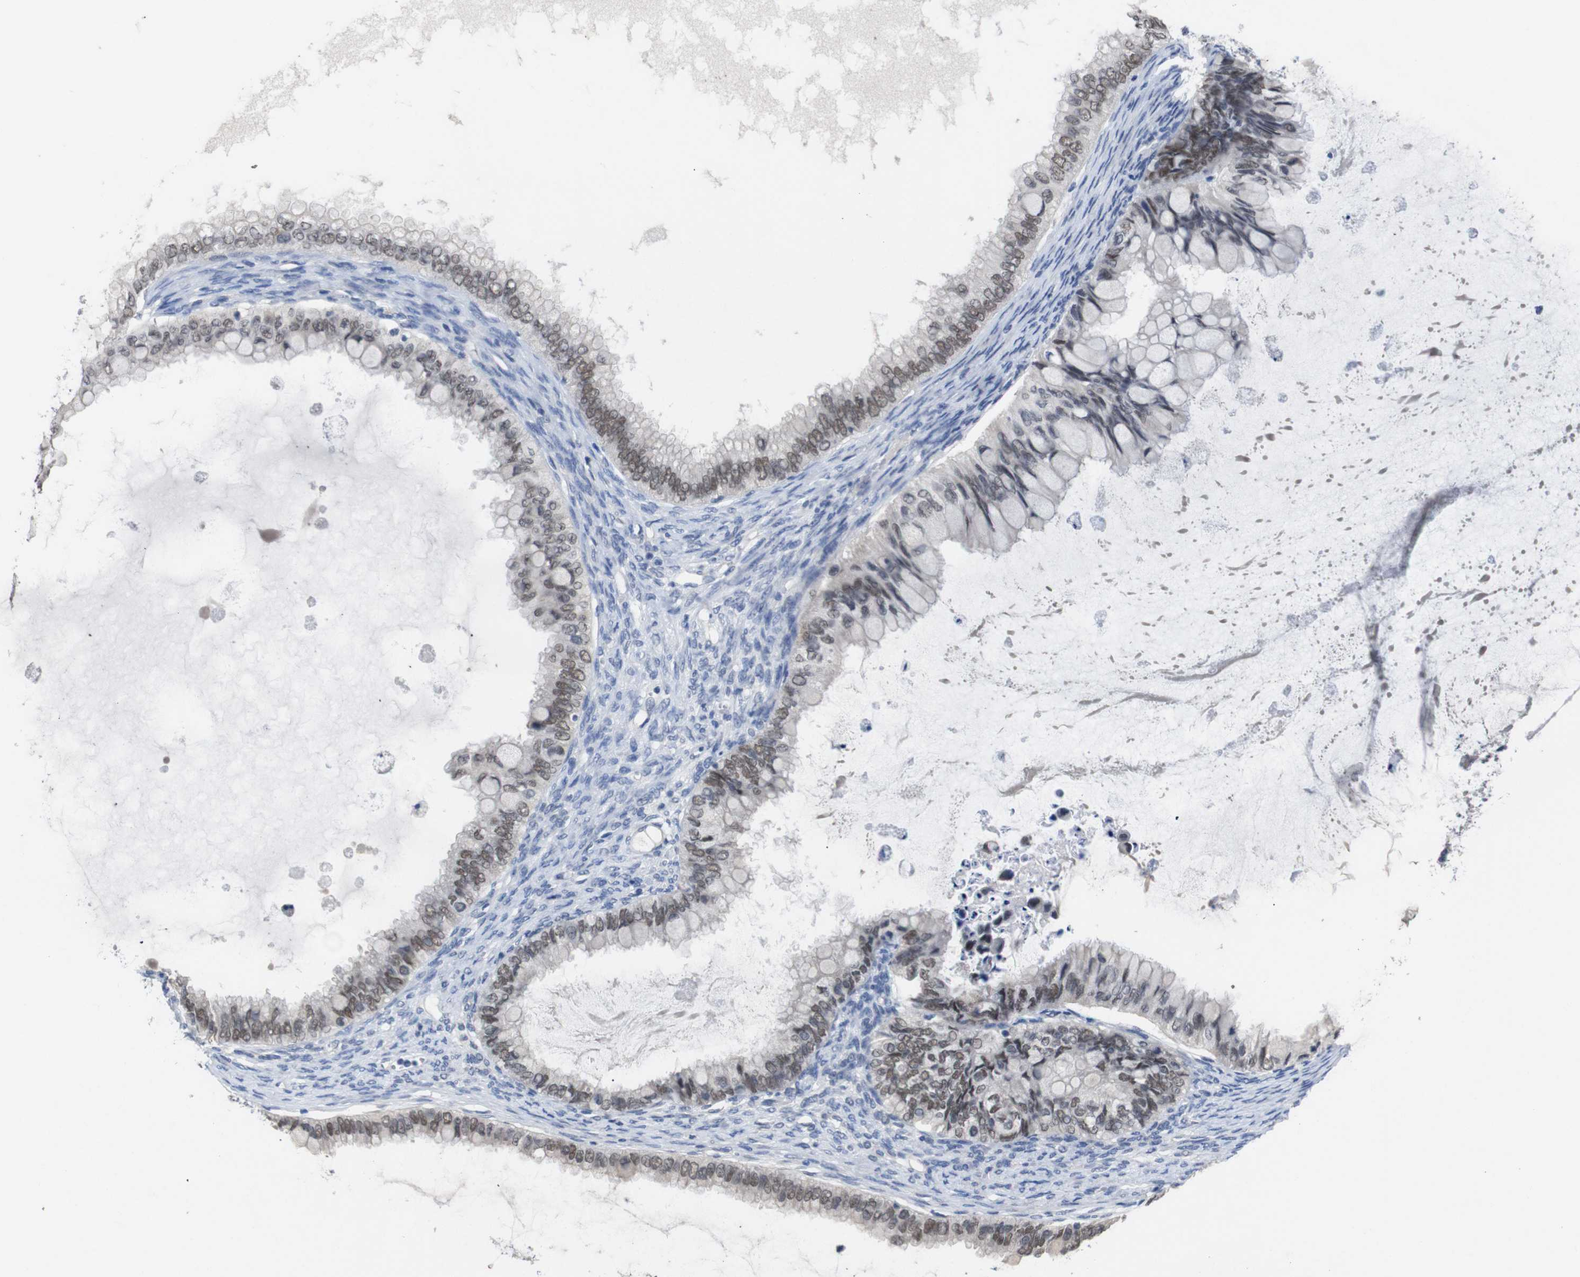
{"staining": {"intensity": "moderate", "quantity": ">75%", "location": "nuclear"}, "tissue": "ovarian cancer", "cell_type": "Tumor cells", "image_type": "cancer", "snomed": [{"axis": "morphology", "description": "Cystadenocarcinoma, mucinous, NOS"}, {"axis": "topography", "description": "Ovary"}], "caption": "Immunohistochemical staining of ovarian cancer (mucinous cystadenocarcinoma) exhibits medium levels of moderate nuclear protein expression in approximately >75% of tumor cells.", "gene": "HNF1A", "patient": {"sex": "female", "age": 80}}